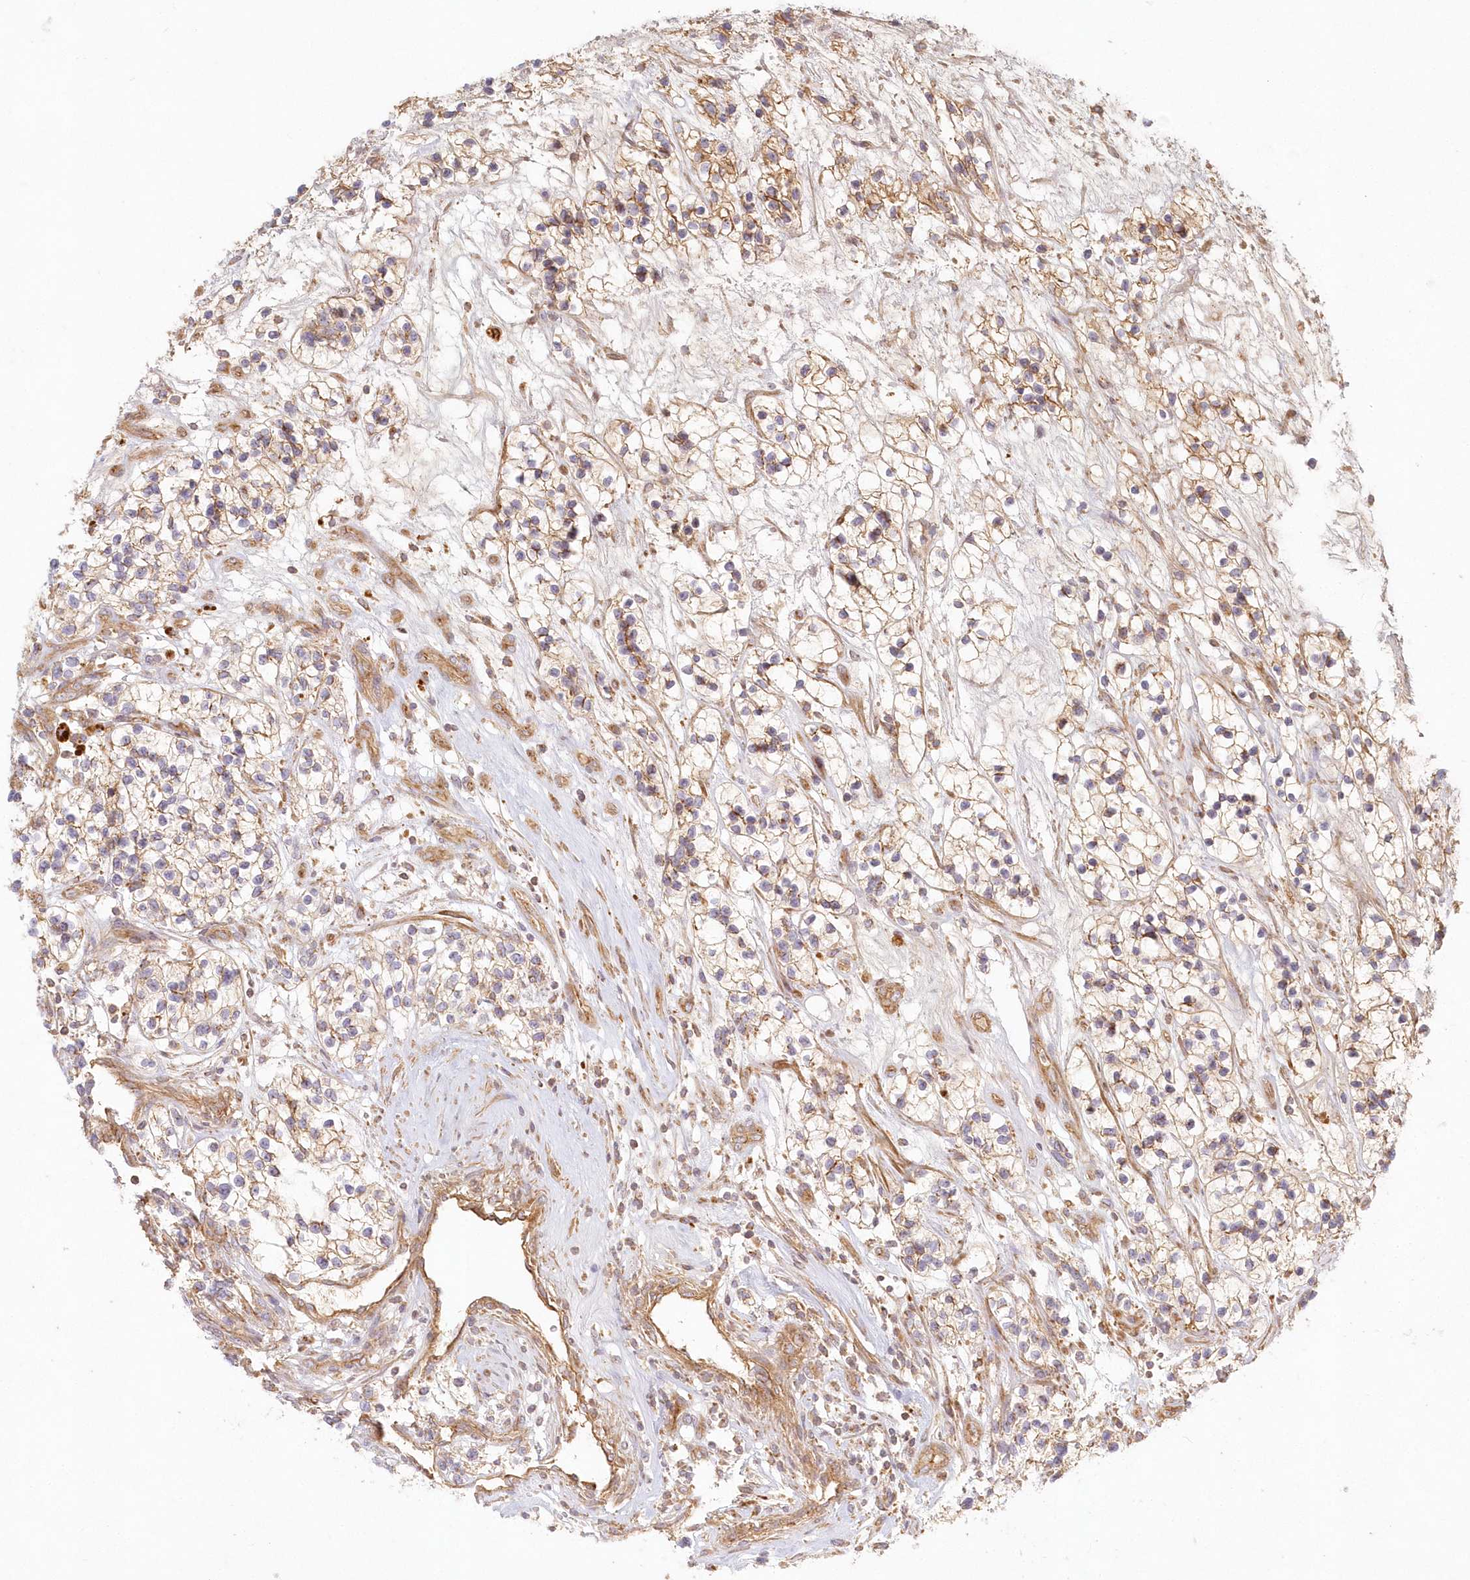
{"staining": {"intensity": "moderate", "quantity": ">75%", "location": "cytoplasmic/membranous"}, "tissue": "renal cancer", "cell_type": "Tumor cells", "image_type": "cancer", "snomed": [{"axis": "morphology", "description": "Adenocarcinoma, NOS"}, {"axis": "topography", "description": "Kidney"}], "caption": "Renal adenocarcinoma stained for a protein (brown) exhibits moderate cytoplasmic/membranous positive expression in about >75% of tumor cells.", "gene": "KIAA0232", "patient": {"sex": "female", "age": 57}}